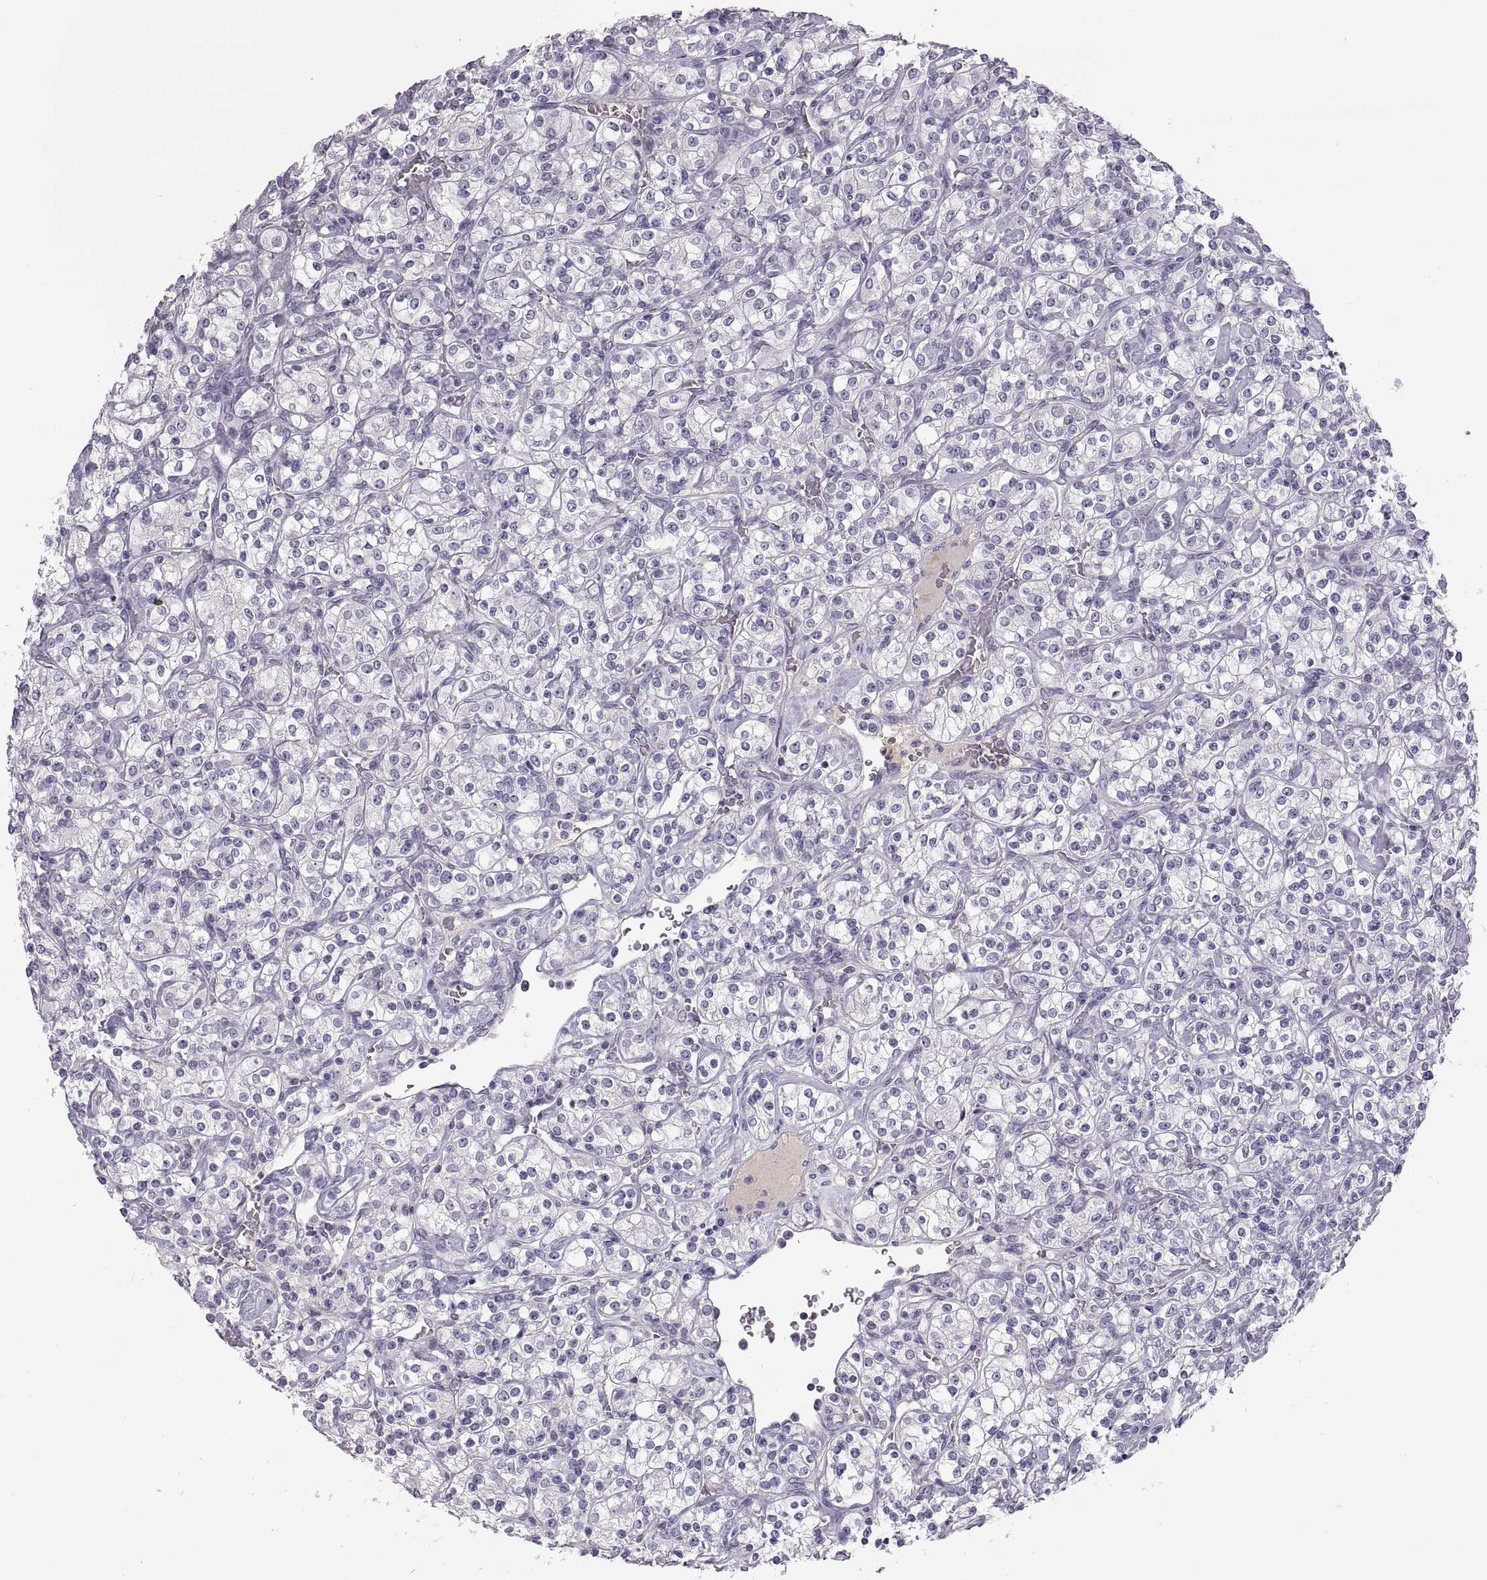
{"staining": {"intensity": "negative", "quantity": "none", "location": "none"}, "tissue": "renal cancer", "cell_type": "Tumor cells", "image_type": "cancer", "snomed": [{"axis": "morphology", "description": "Adenocarcinoma, NOS"}, {"axis": "topography", "description": "Kidney"}], "caption": "Protein analysis of adenocarcinoma (renal) reveals no significant positivity in tumor cells.", "gene": "TBX19", "patient": {"sex": "male", "age": 77}}